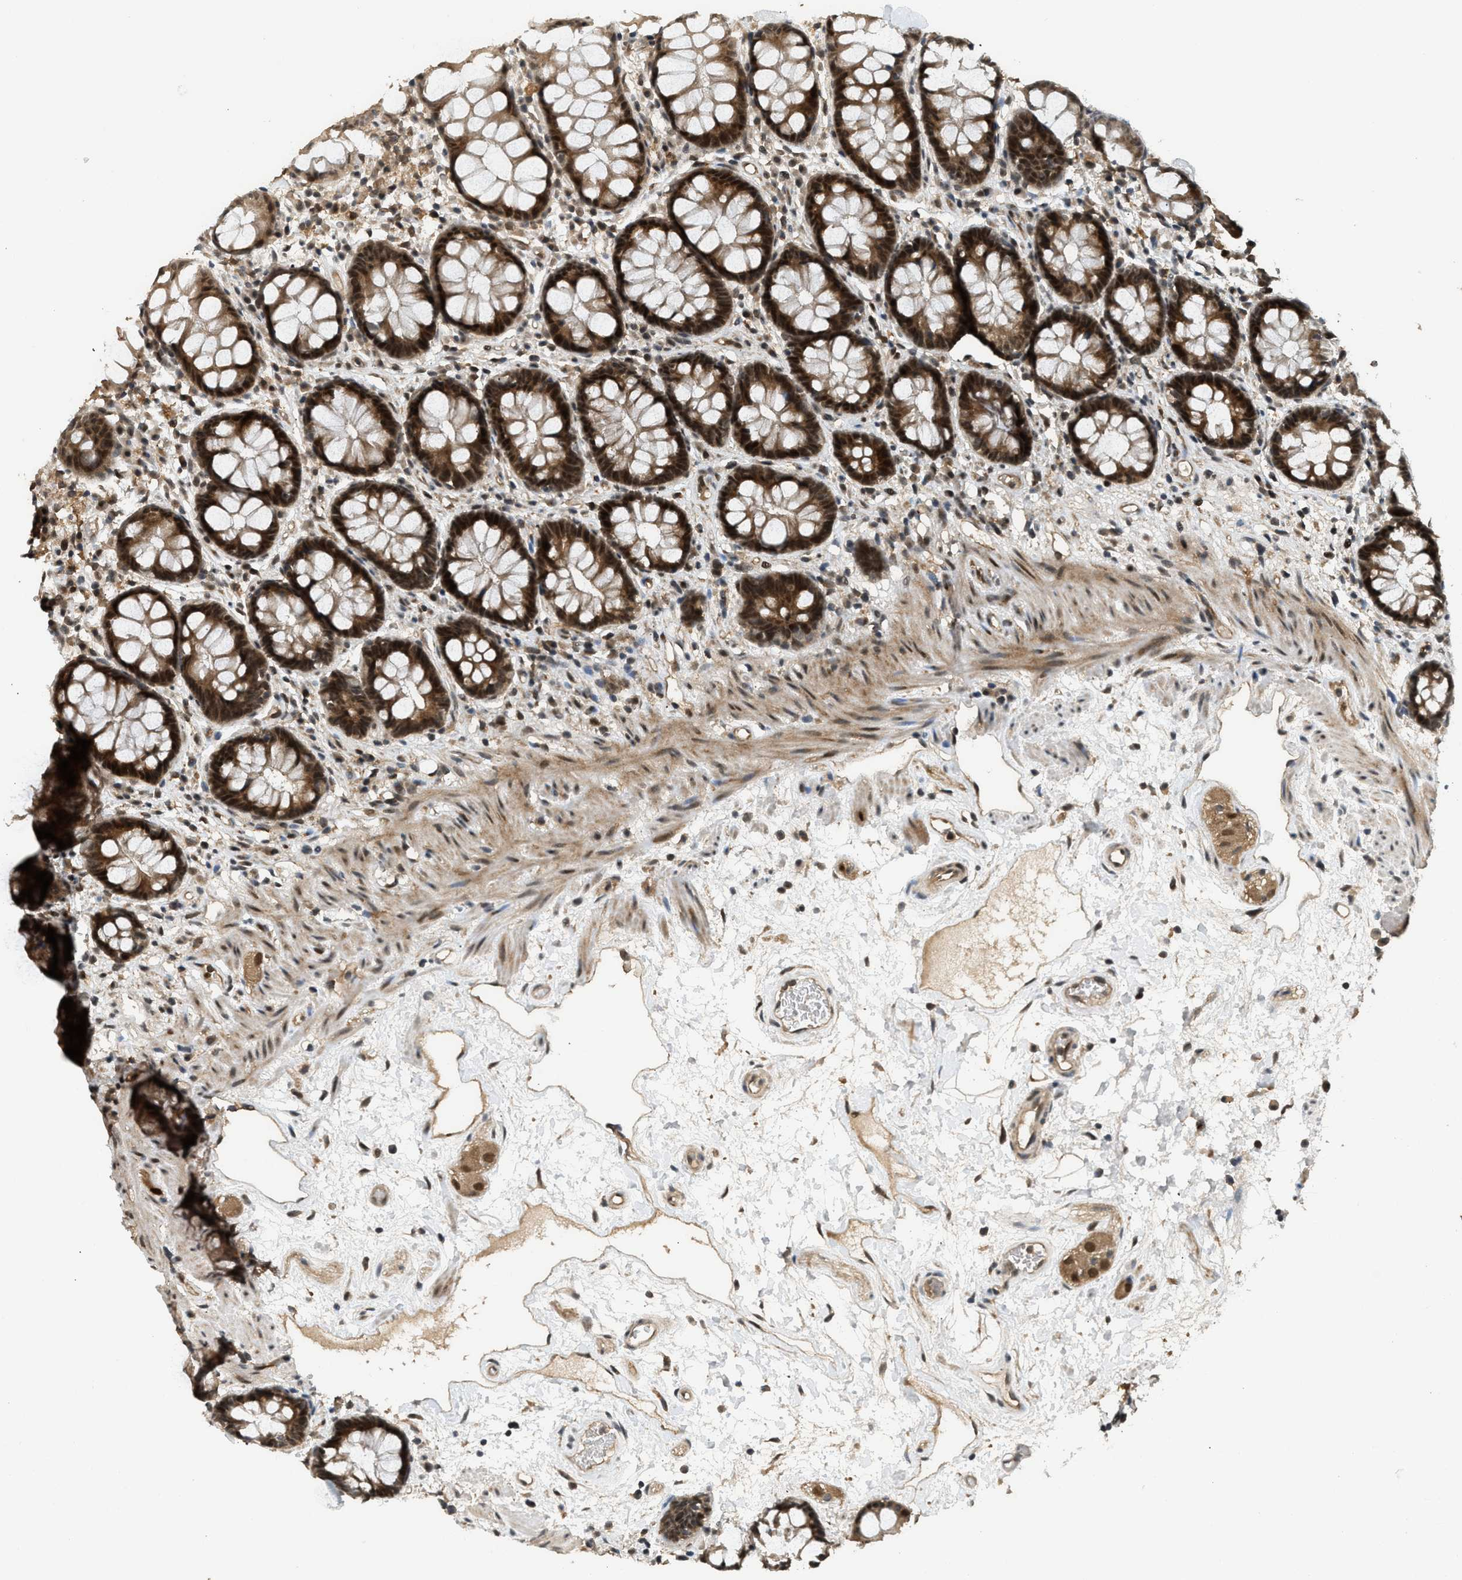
{"staining": {"intensity": "strong", "quantity": ">75%", "location": "cytoplasmic/membranous,nuclear"}, "tissue": "rectum", "cell_type": "Glandular cells", "image_type": "normal", "snomed": [{"axis": "morphology", "description": "Normal tissue, NOS"}, {"axis": "topography", "description": "Rectum"}], "caption": "Immunohistochemistry image of normal rectum: rectum stained using immunohistochemistry reveals high levels of strong protein expression localized specifically in the cytoplasmic/membranous,nuclear of glandular cells, appearing as a cytoplasmic/membranous,nuclear brown color.", "gene": "GET1", "patient": {"sex": "male", "age": 64}}